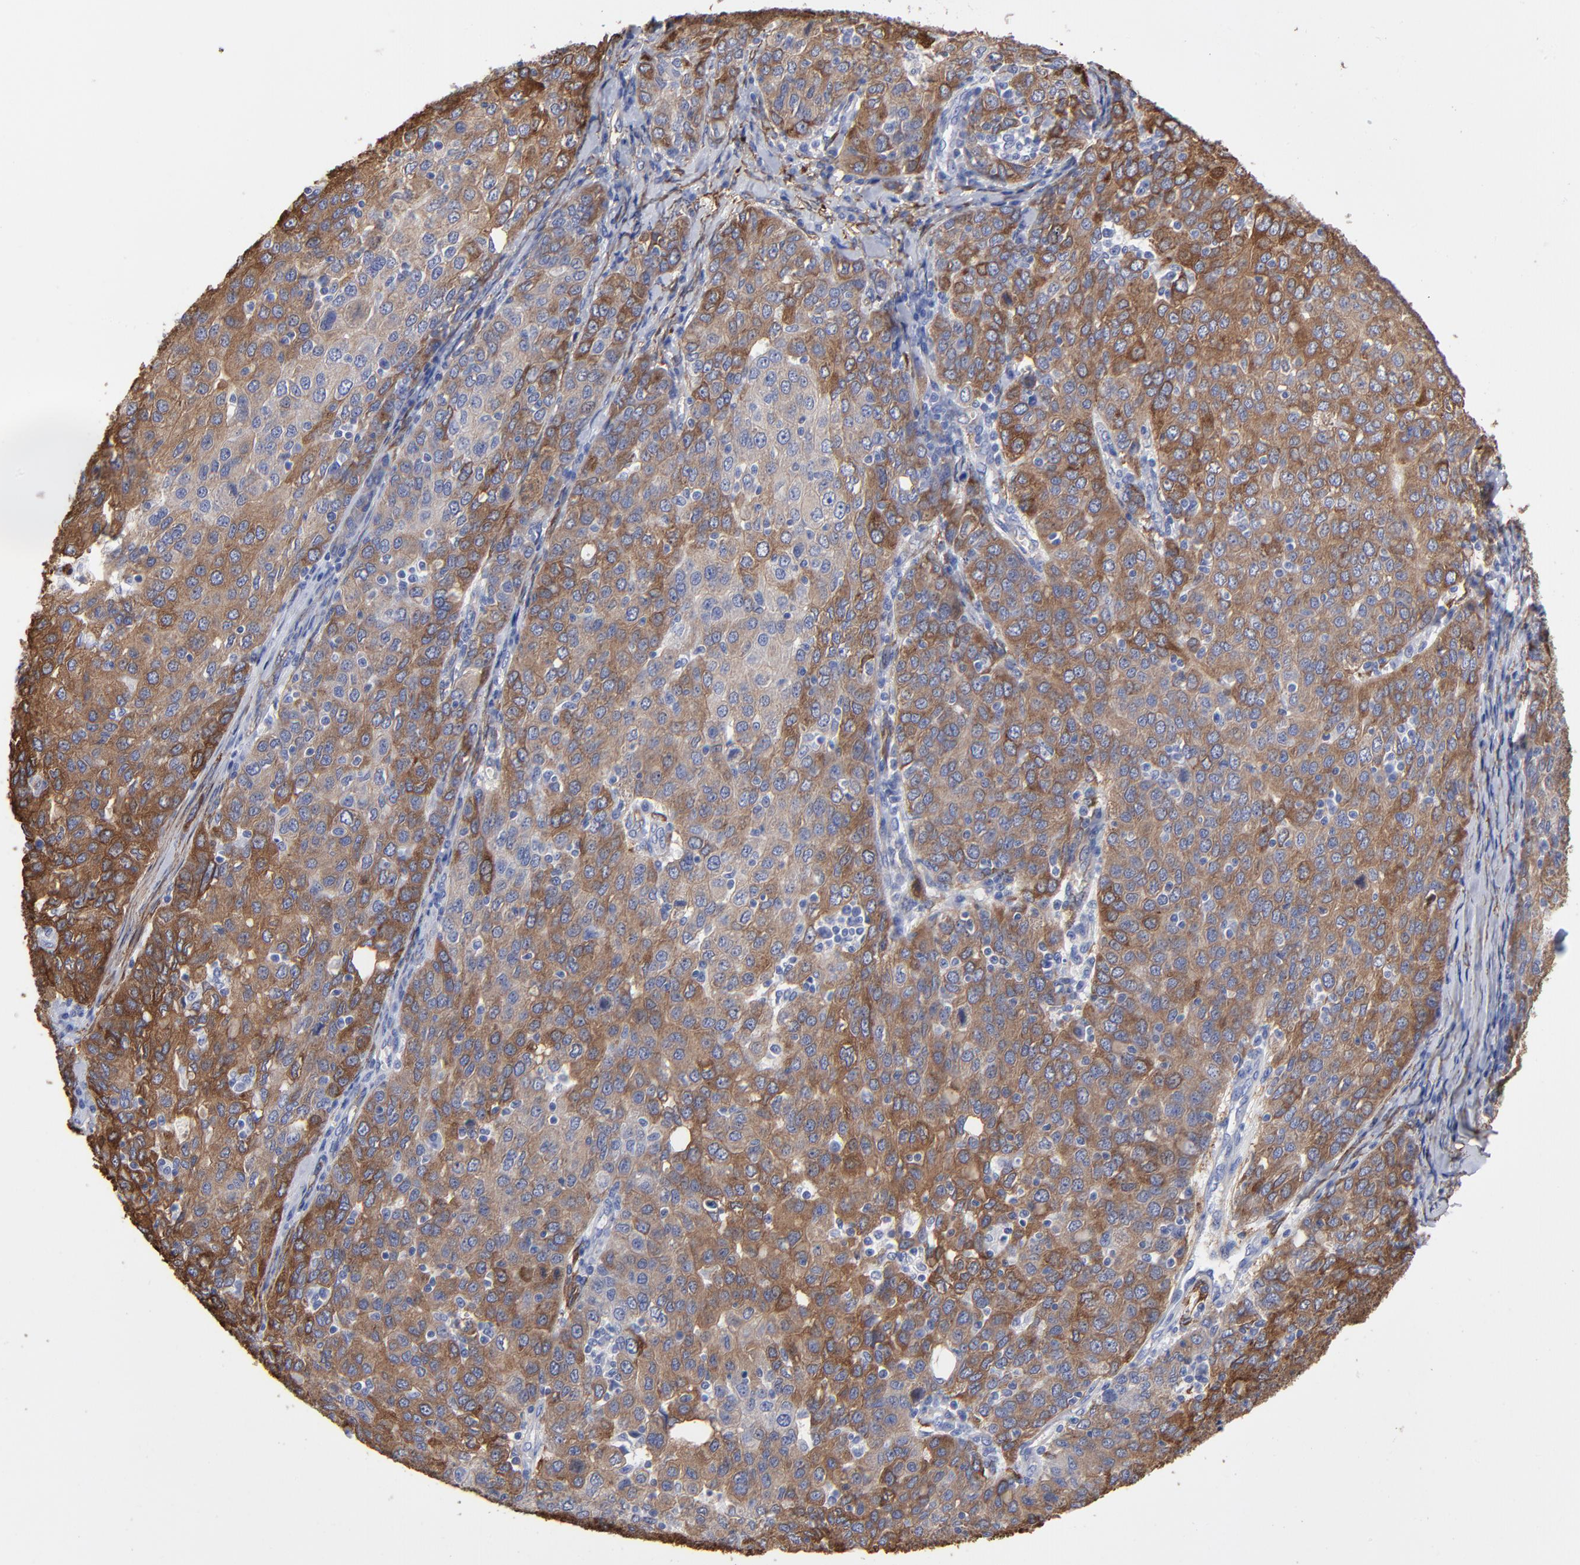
{"staining": {"intensity": "strong", "quantity": "25%-75%", "location": "cytoplasmic/membranous"}, "tissue": "ovarian cancer", "cell_type": "Tumor cells", "image_type": "cancer", "snomed": [{"axis": "morphology", "description": "Carcinoma, endometroid"}, {"axis": "topography", "description": "Ovary"}], "caption": "Immunohistochemistry (IHC) image of neoplastic tissue: human ovarian endometroid carcinoma stained using immunohistochemistry (IHC) reveals high levels of strong protein expression localized specifically in the cytoplasmic/membranous of tumor cells, appearing as a cytoplasmic/membranous brown color.", "gene": "CILP", "patient": {"sex": "female", "age": 50}}